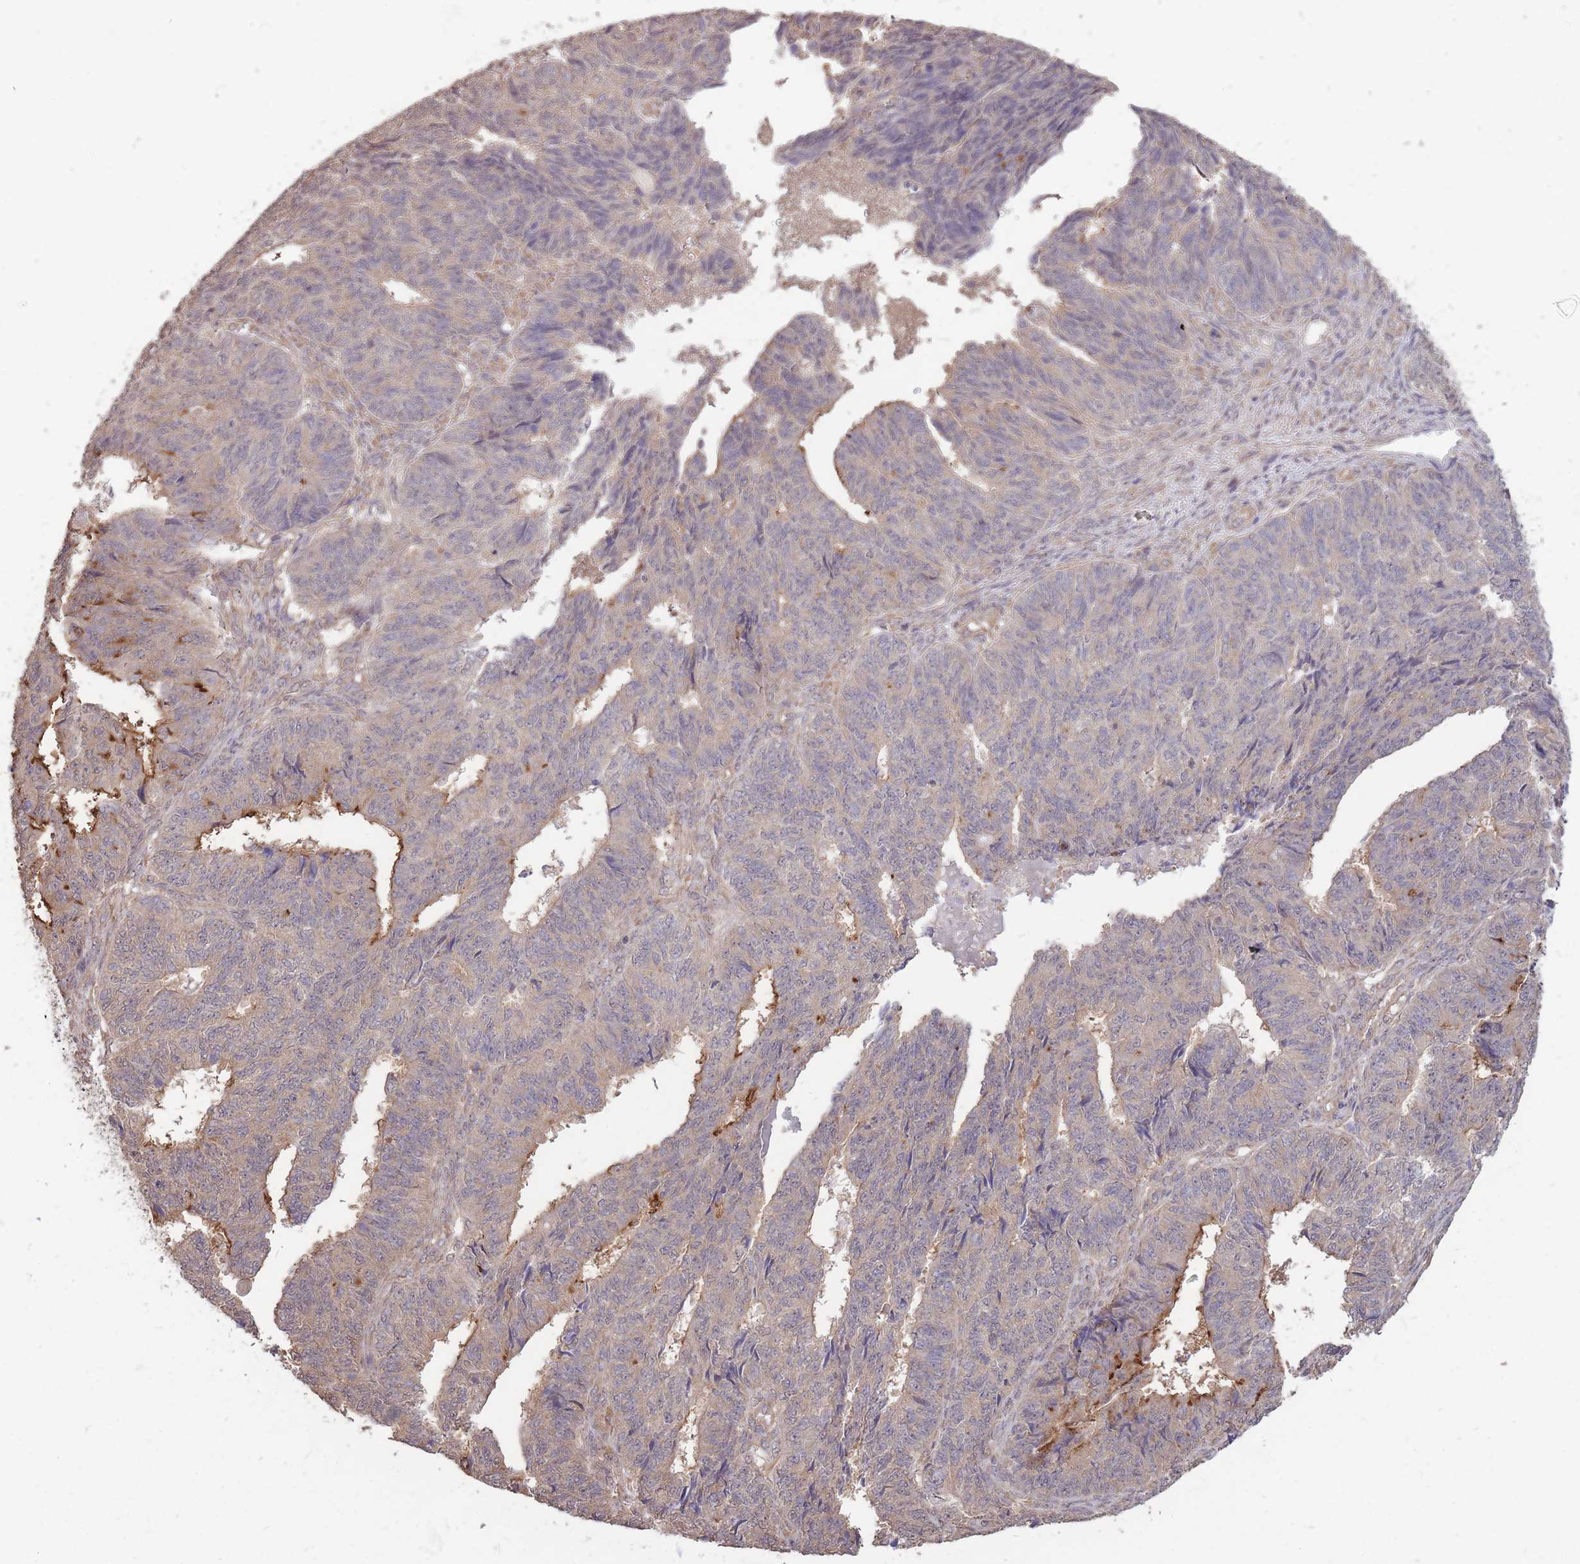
{"staining": {"intensity": "weak", "quantity": "<25%", "location": "cytoplasmic/membranous"}, "tissue": "endometrial cancer", "cell_type": "Tumor cells", "image_type": "cancer", "snomed": [{"axis": "morphology", "description": "Adenocarcinoma, NOS"}, {"axis": "topography", "description": "Endometrium"}], "caption": "The histopathology image displays no significant staining in tumor cells of adenocarcinoma (endometrial).", "gene": "DYNC1LI2", "patient": {"sex": "female", "age": 32}}